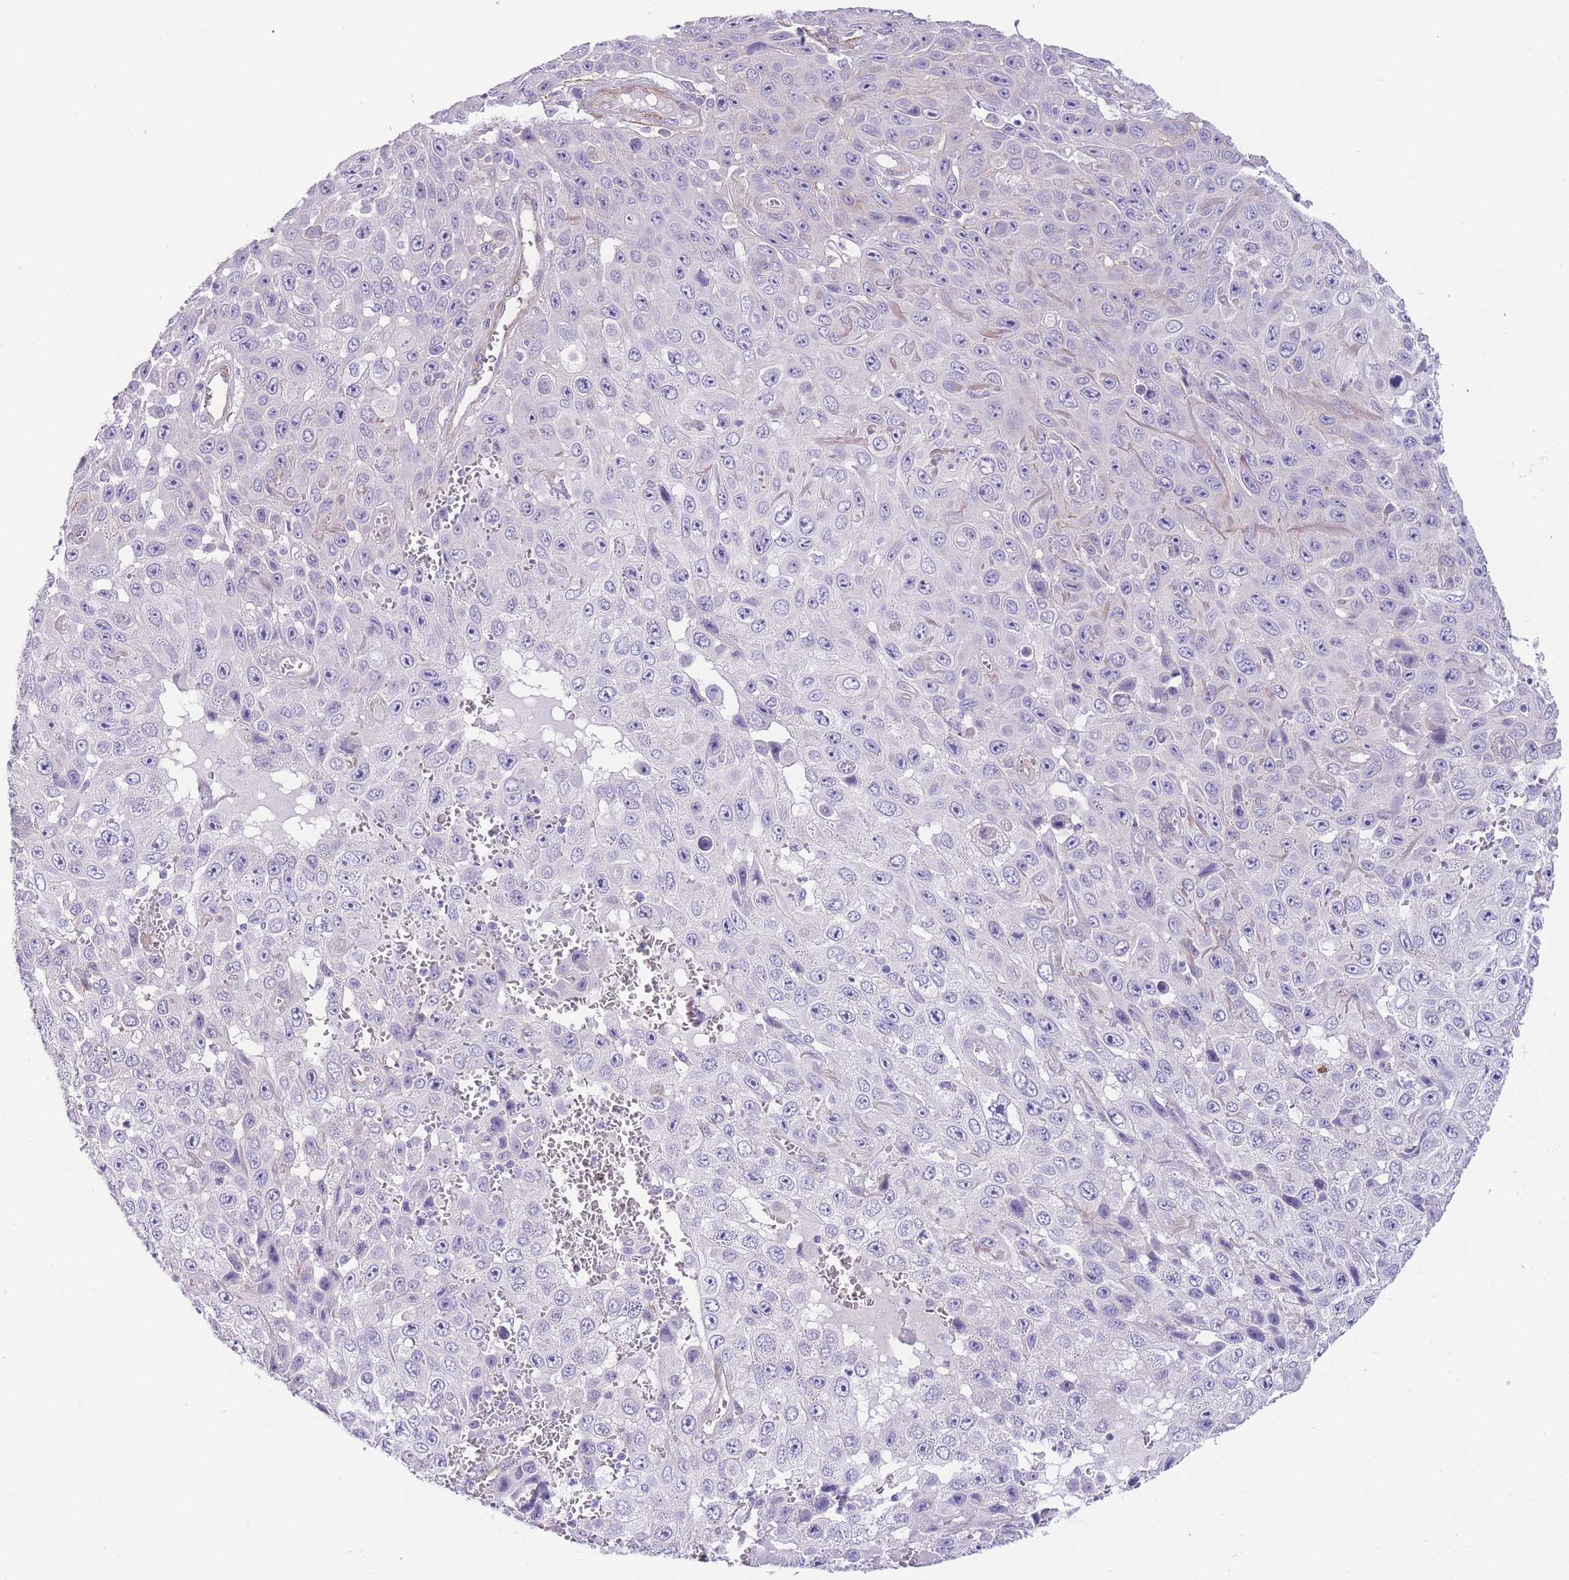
{"staining": {"intensity": "negative", "quantity": "none", "location": "none"}, "tissue": "skin cancer", "cell_type": "Tumor cells", "image_type": "cancer", "snomed": [{"axis": "morphology", "description": "Squamous cell carcinoma, NOS"}, {"axis": "topography", "description": "Skin"}], "caption": "Immunohistochemical staining of human skin squamous cell carcinoma exhibits no significant positivity in tumor cells. (Stains: DAB (3,3'-diaminobenzidine) immunohistochemistry (IHC) with hematoxylin counter stain, Microscopy: brightfield microscopy at high magnification).", "gene": "FAM124A", "patient": {"sex": "male", "age": 82}}